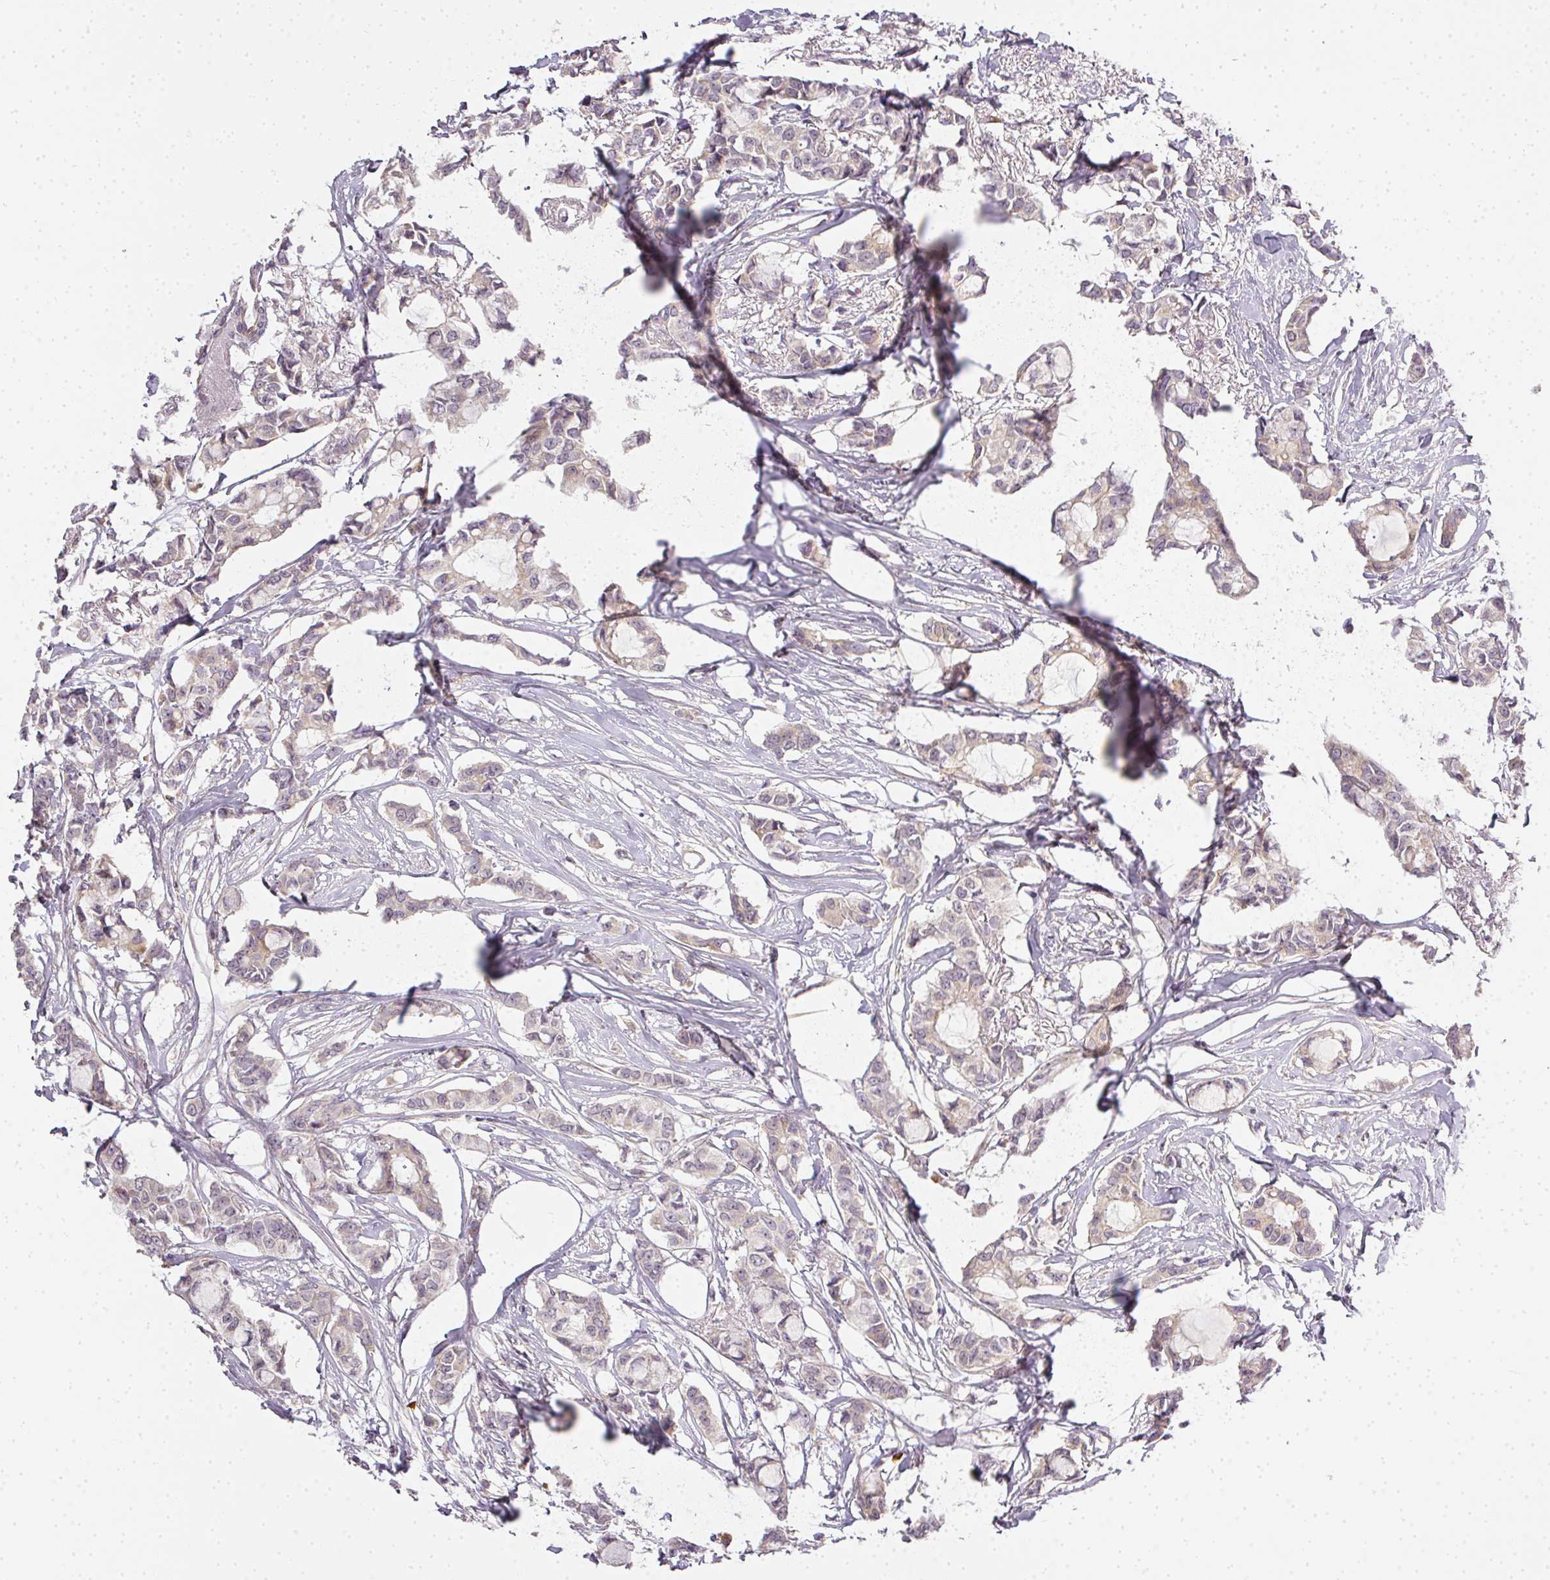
{"staining": {"intensity": "weak", "quantity": "<25%", "location": "cytoplasmic/membranous"}, "tissue": "breast cancer", "cell_type": "Tumor cells", "image_type": "cancer", "snomed": [{"axis": "morphology", "description": "Duct carcinoma"}, {"axis": "topography", "description": "Breast"}], "caption": "There is no significant expression in tumor cells of breast cancer.", "gene": "MED19", "patient": {"sex": "female", "age": 73}}